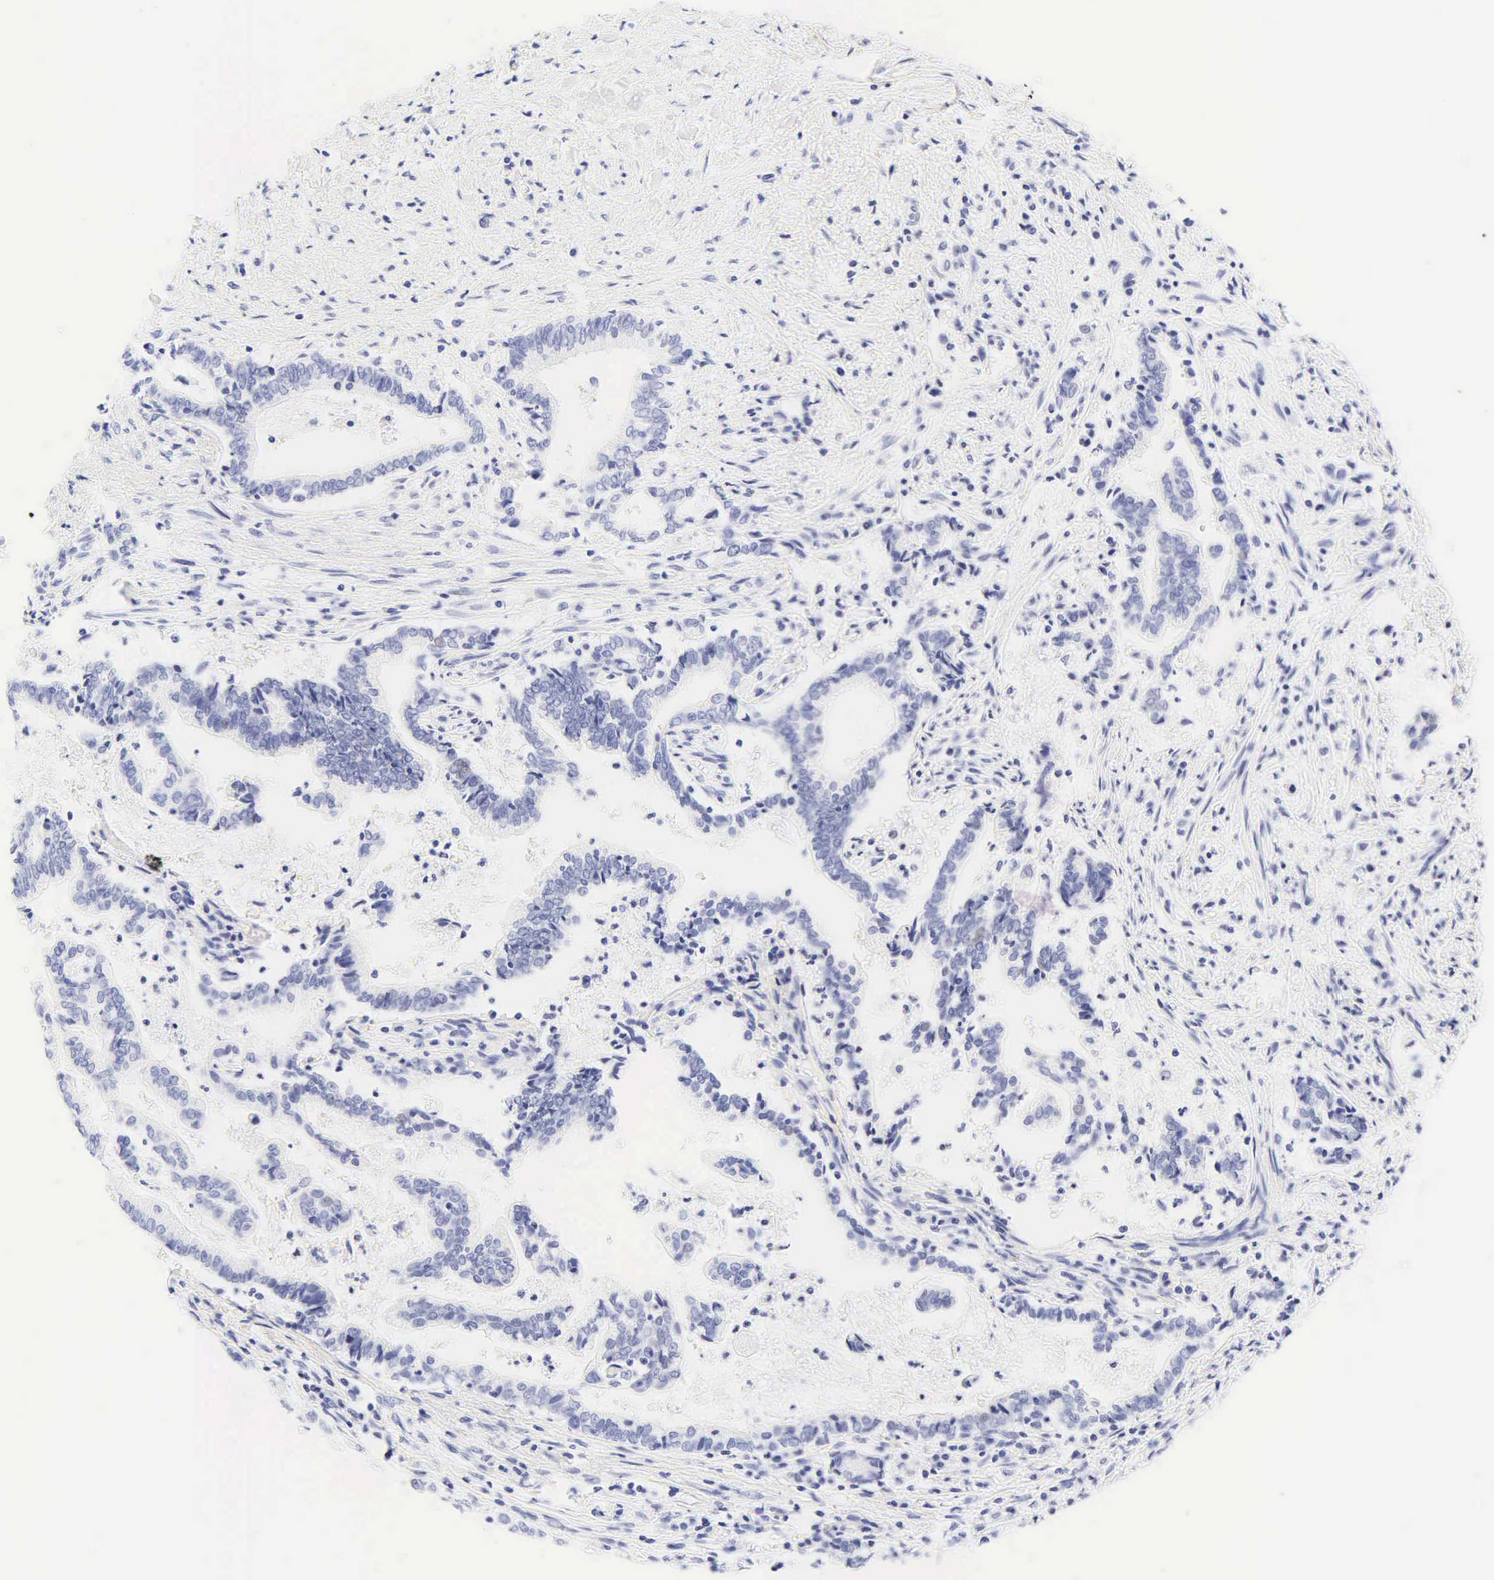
{"staining": {"intensity": "negative", "quantity": "none", "location": "none"}, "tissue": "liver cancer", "cell_type": "Tumor cells", "image_type": "cancer", "snomed": [{"axis": "morphology", "description": "Cholangiocarcinoma"}, {"axis": "topography", "description": "Liver"}], "caption": "Tumor cells show no significant protein staining in liver cancer (cholangiocarcinoma).", "gene": "DES", "patient": {"sex": "male", "age": 57}}